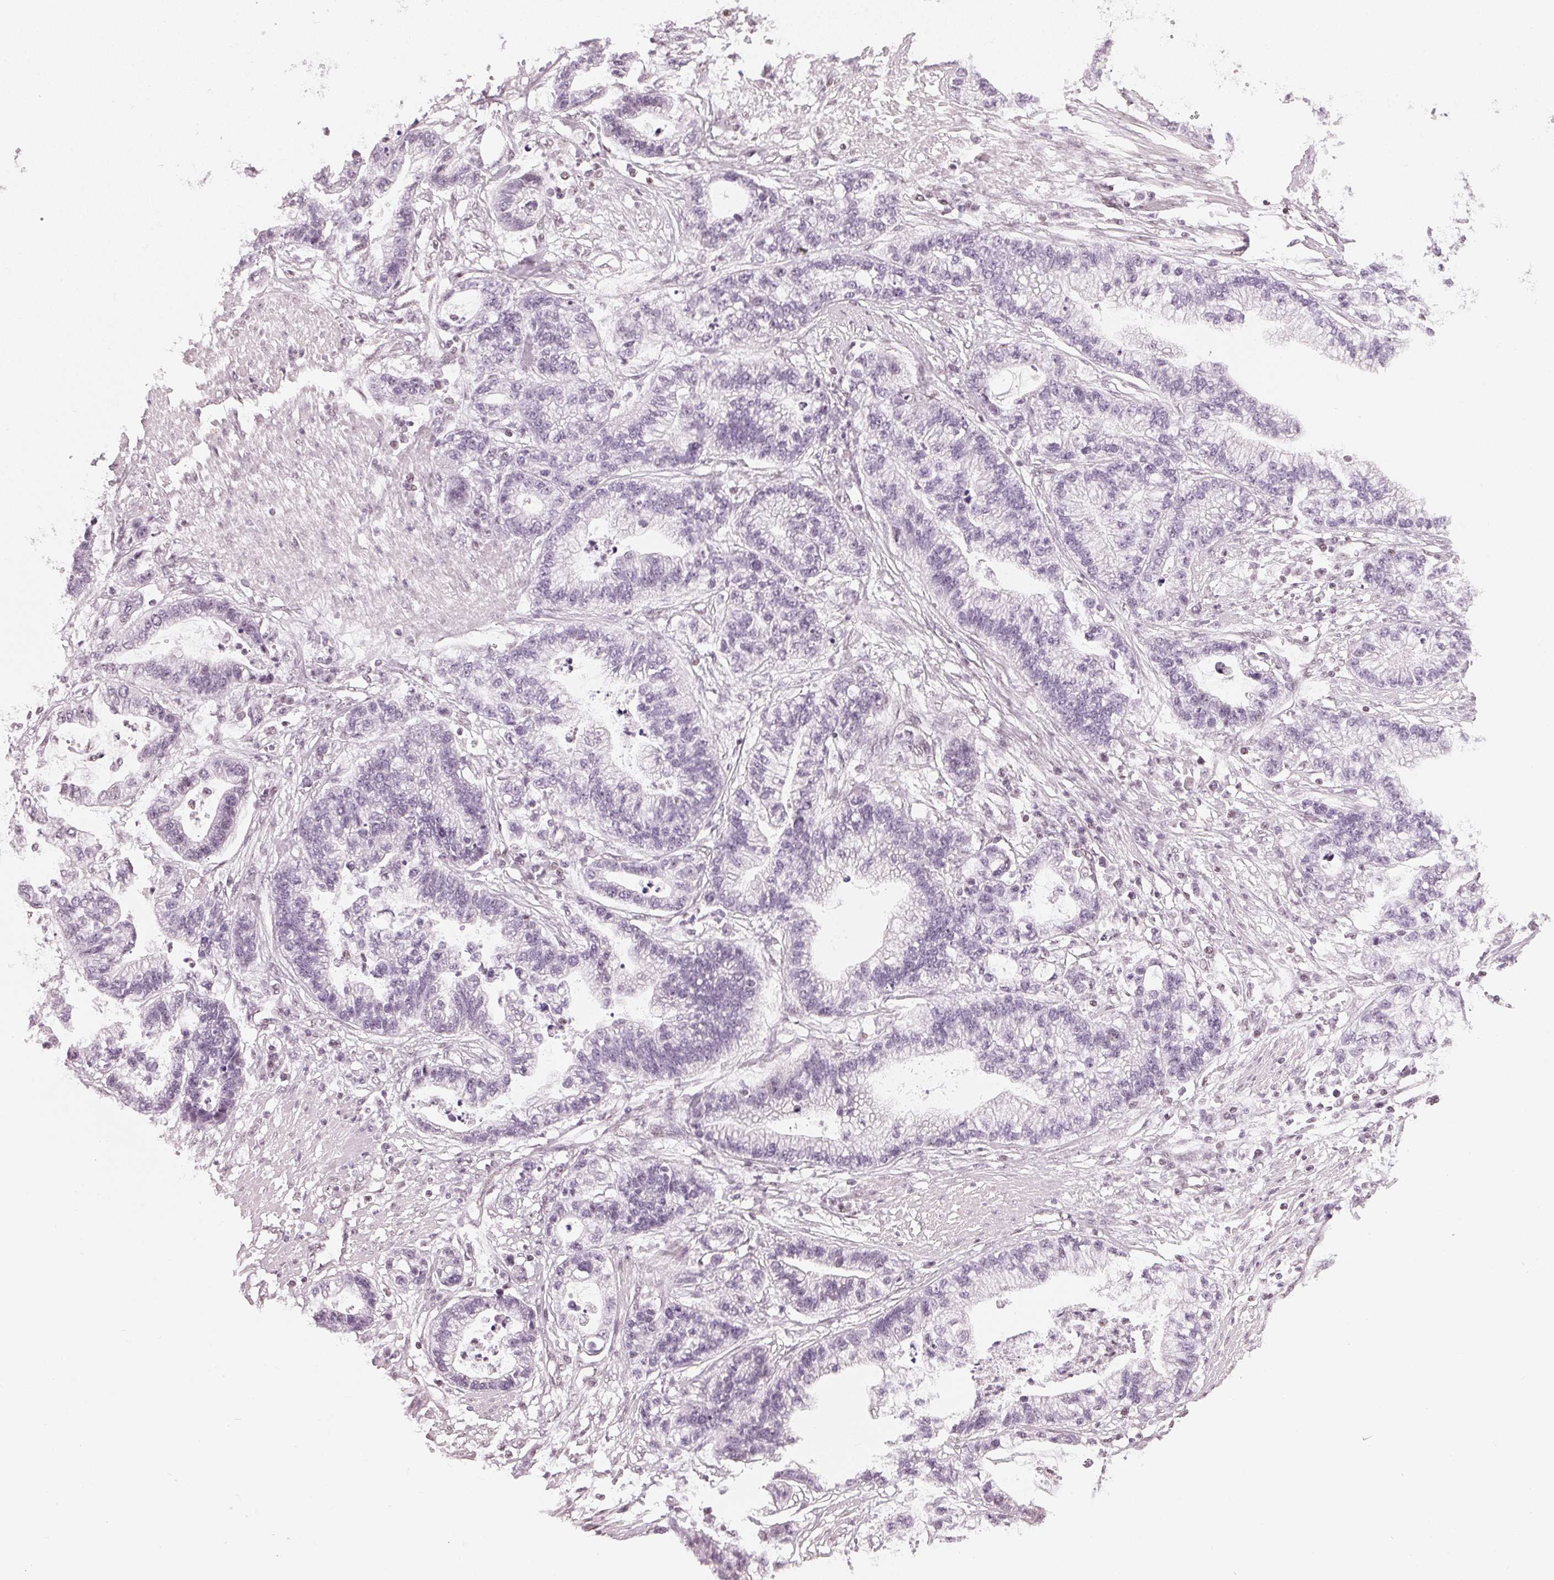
{"staining": {"intensity": "negative", "quantity": "none", "location": "none"}, "tissue": "stomach cancer", "cell_type": "Tumor cells", "image_type": "cancer", "snomed": [{"axis": "morphology", "description": "Adenocarcinoma, NOS"}, {"axis": "topography", "description": "Stomach"}], "caption": "Immunohistochemistry (IHC) of stomach adenocarcinoma demonstrates no staining in tumor cells. (DAB immunohistochemistry visualized using brightfield microscopy, high magnification).", "gene": "DNAJC6", "patient": {"sex": "male", "age": 83}}